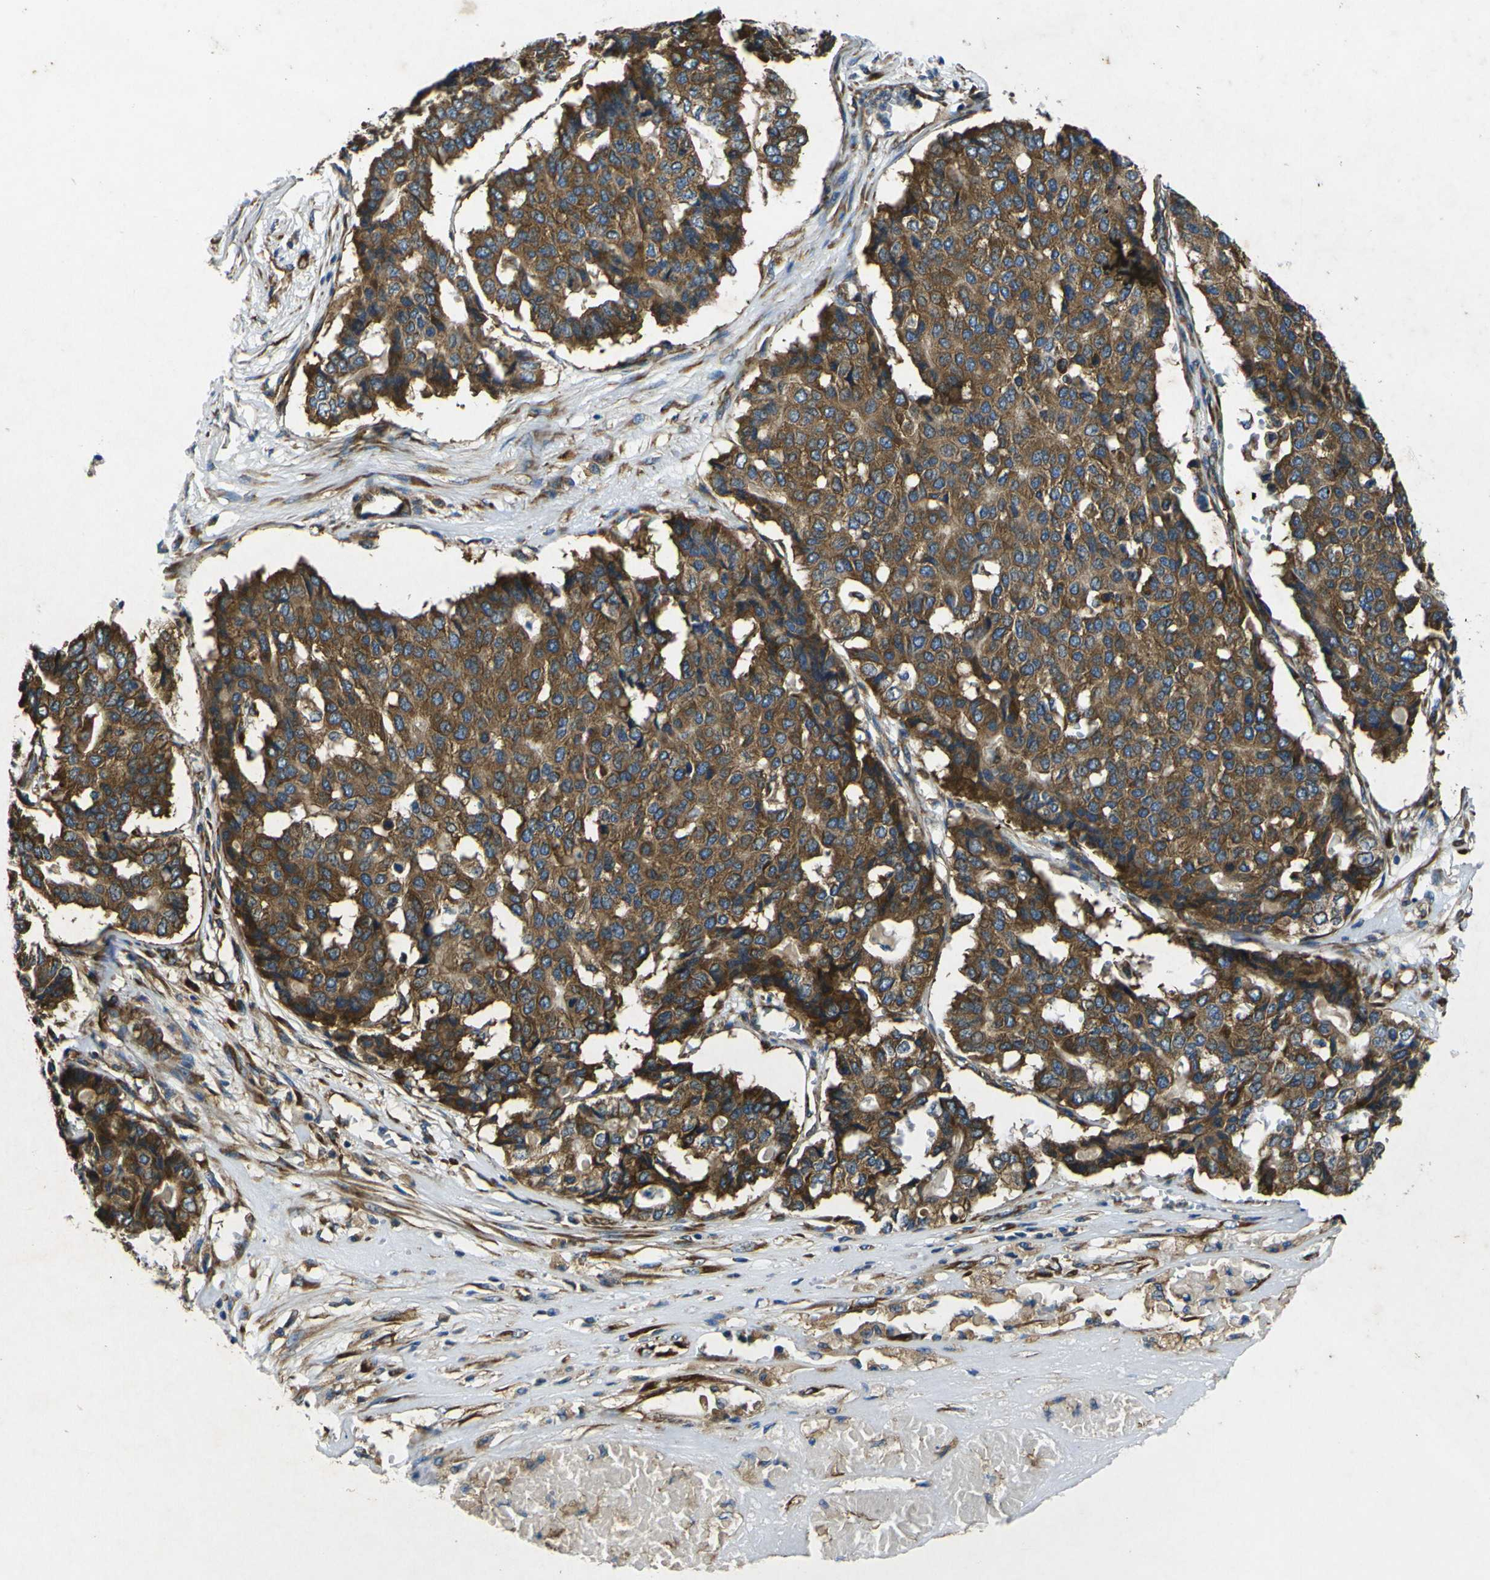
{"staining": {"intensity": "strong", "quantity": ">75%", "location": "cytoplasmic/membranous"}, "tissue": "pancreatic cancer", "cell_type": "Tumor cells", "image_type": "cancer", "snomed": [{"axis": "morphology", "description": "Adenocarcinoma, NOS"}, {"axis": "topography", "description": "Pancreas"}], "caption": "Pancreatic cancer stained for a protein (brown) displays strong cytoplasmic/membranous positive positivity in approximately >75% of tumor cells.", "gene": "RPSA", "patient": {"sex": "male", "age": 50}}